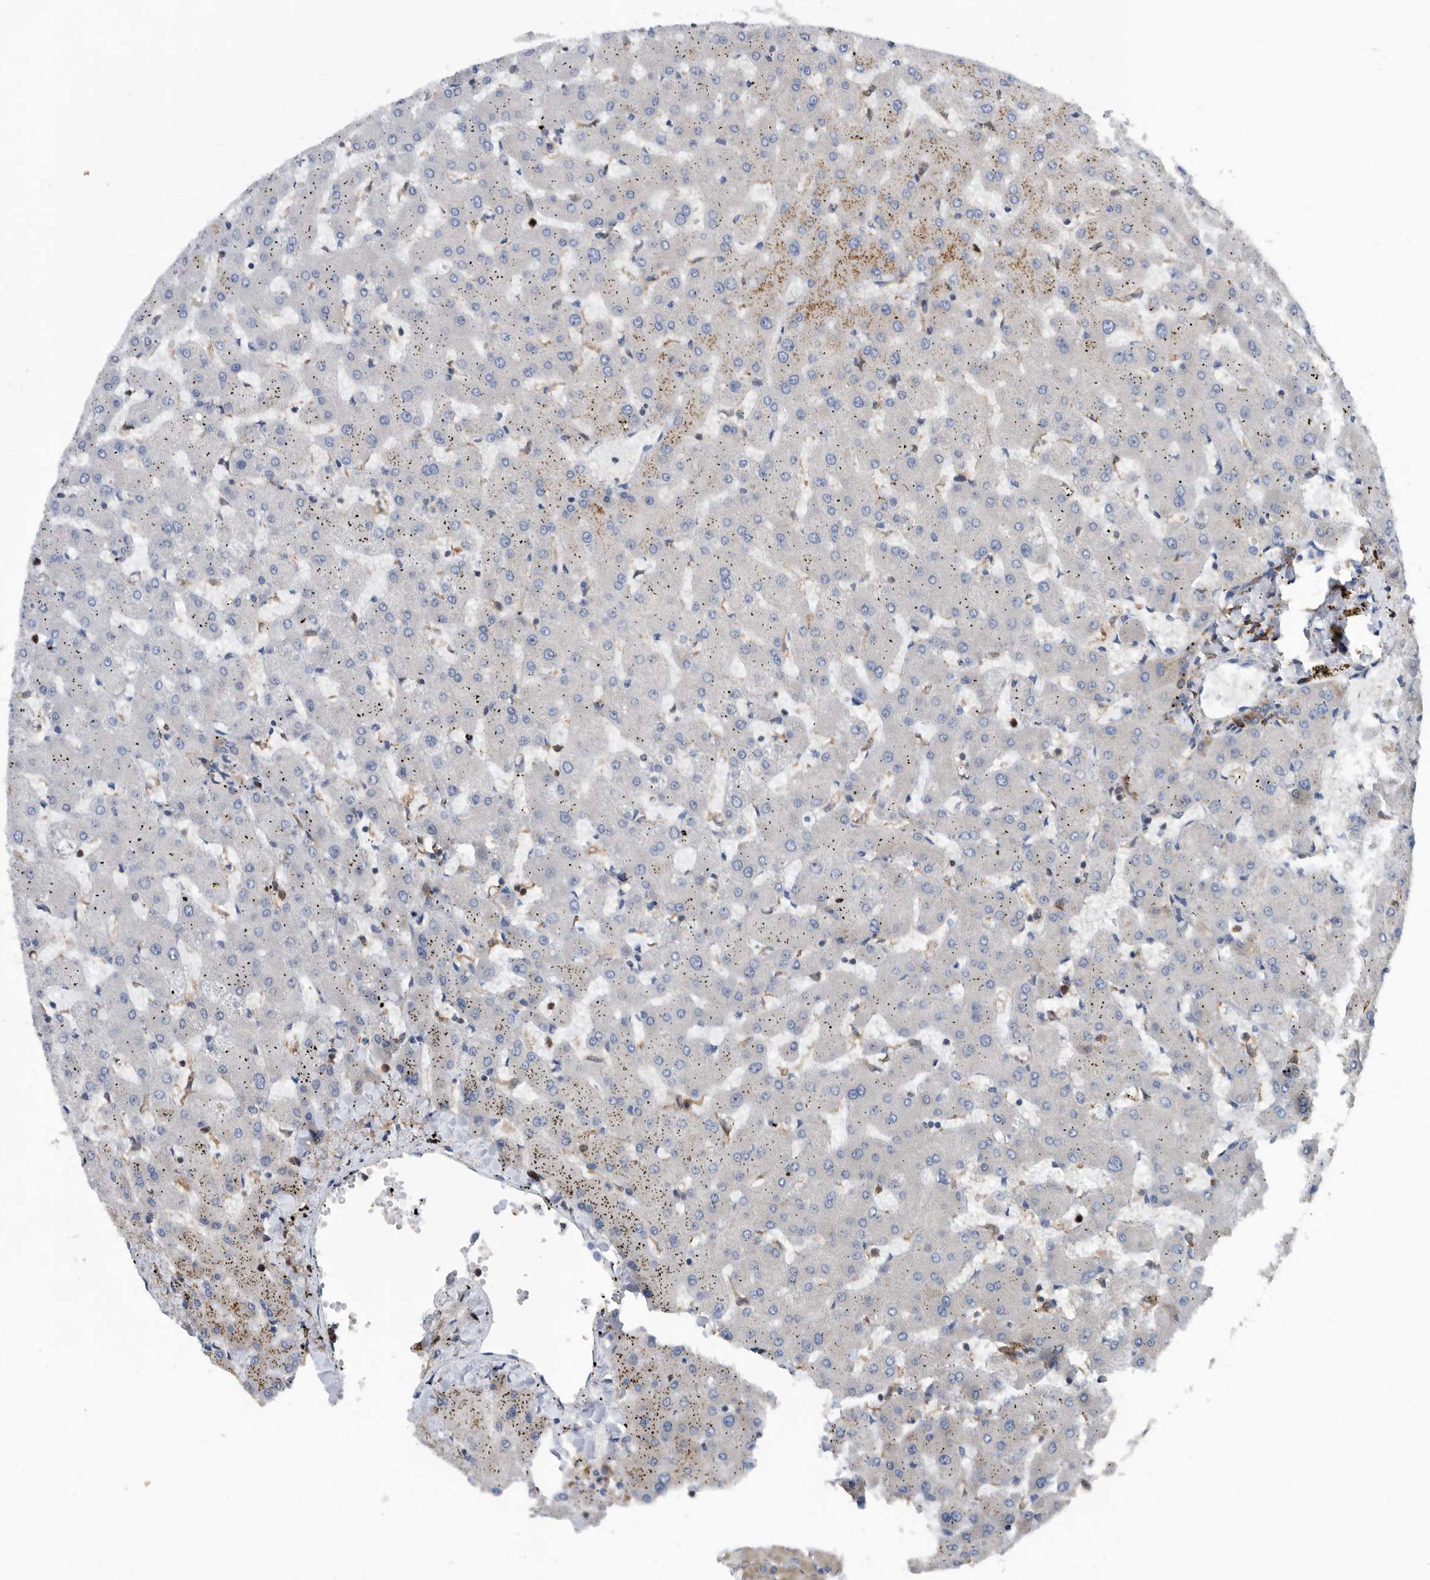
{"staining": {"intensity": "weak", "quantity": ">75%", "location": "cytoplasmic/membranous"}, "tissue": "liver", "cell_type": "Cholangiocytes", "image_type": "normal", "snomed": [{"axis": "morphology", "description": "Normal tissue, NOS"}, {"axis": "topography", "description": "Liver"}], "caption": "Cholangiocytes demonstrate weak cytoplasmic/membranous expression in approximately >75% of cells in benign liver. (brown staining indicates protein expression, while blue staining denotes nuclei).", "gene": "ATAD2", "patient": {"sex": "female", "age": 63}}